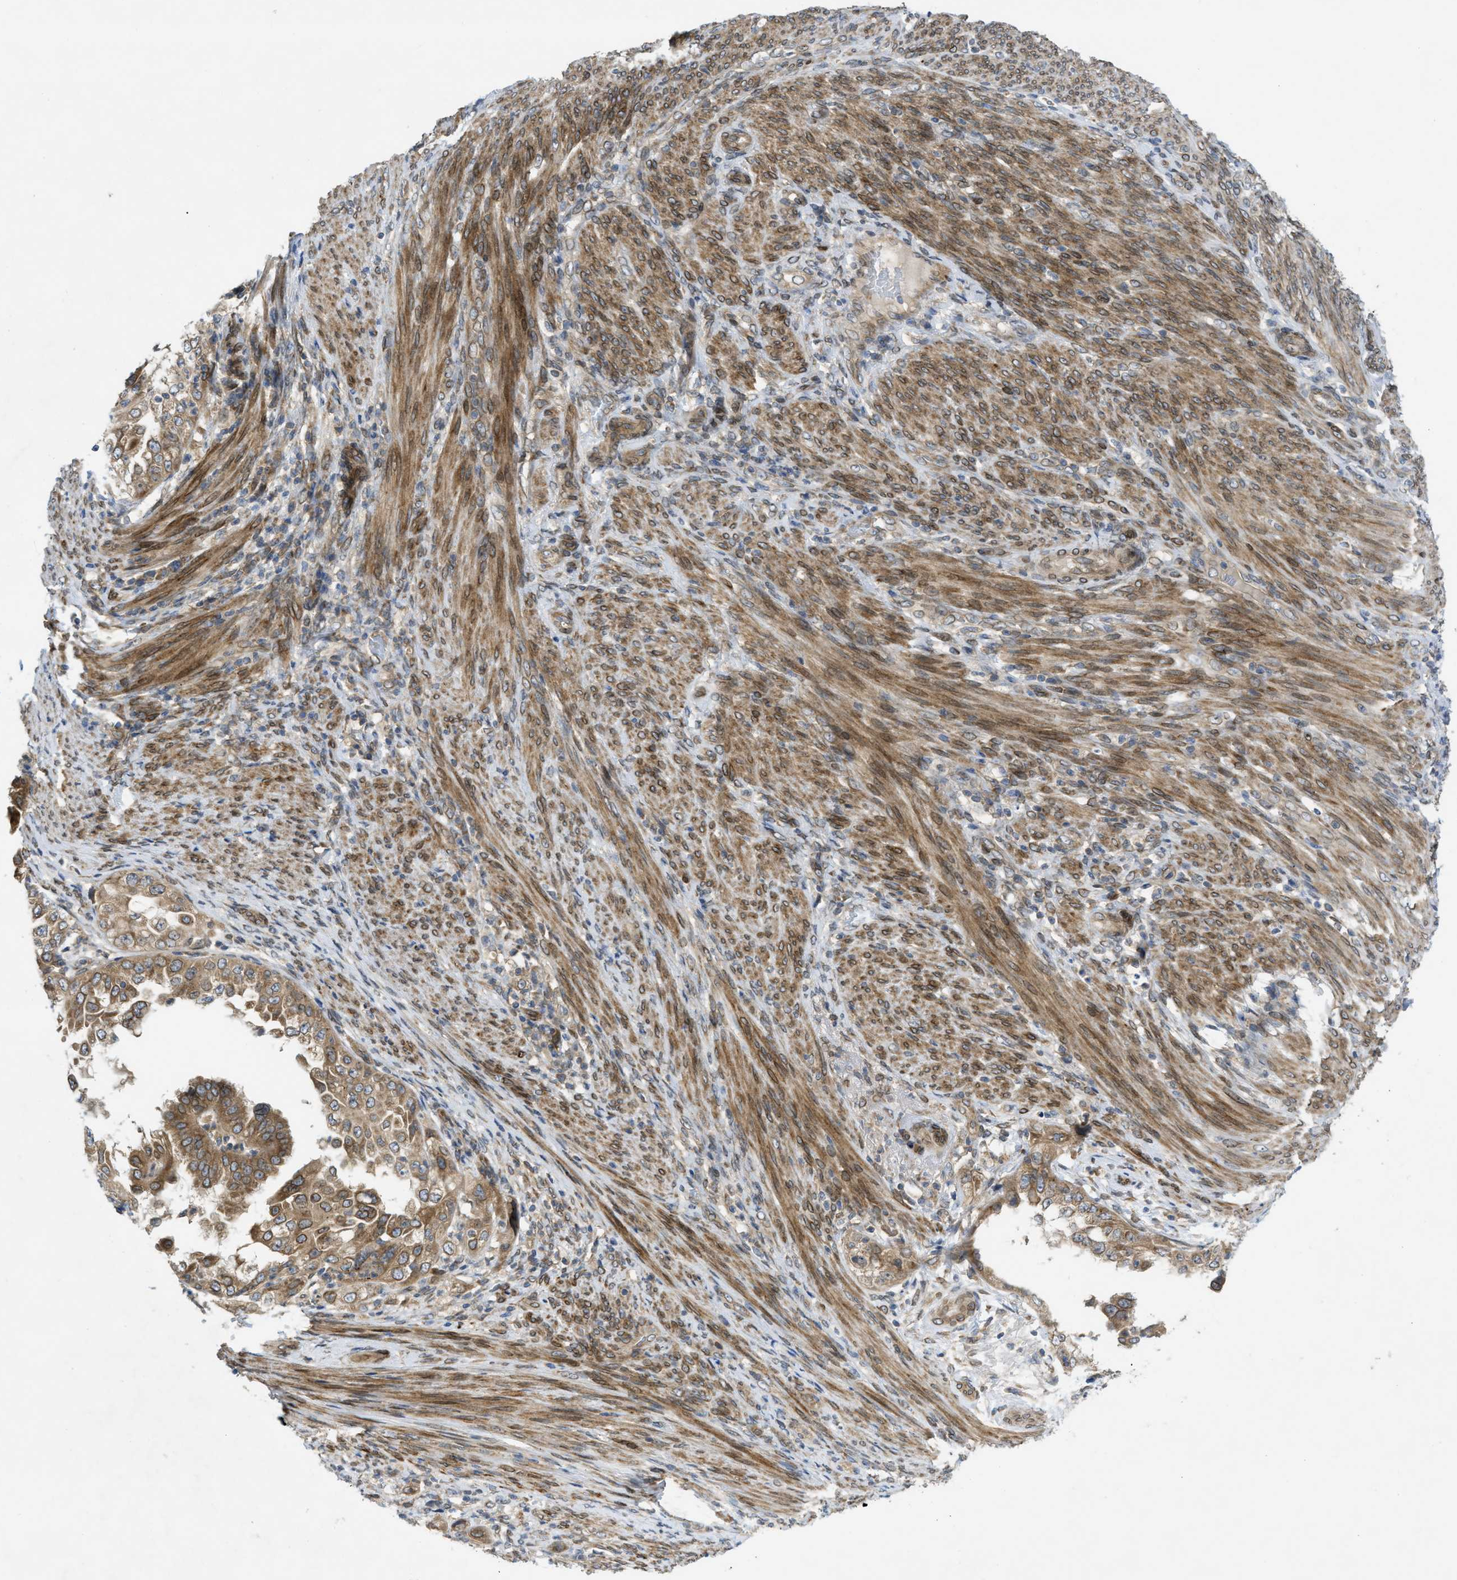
{"staining": {"intensity": "moderate", "quantity": ">75%", "location": "cytoplasmic/membranous"}, "tissue": "endometrial cancer", "cell_type": "Tumor cells", "image_type": "cancer", "snomed": [{"axis": "morphology", "description": "Adenocarcinoma, NOS"}, {"axis": "topography", "description": "Endometrium"}], "caption": "High-power microscopy captured an IHC micrograph of endometrial cancer, revealing moderate cytoplasmic/membranous positivity in approximately >75% of tumor cells.", "gene": "EIF2AK3", "patient": {"sex": "female", "age": 85}}